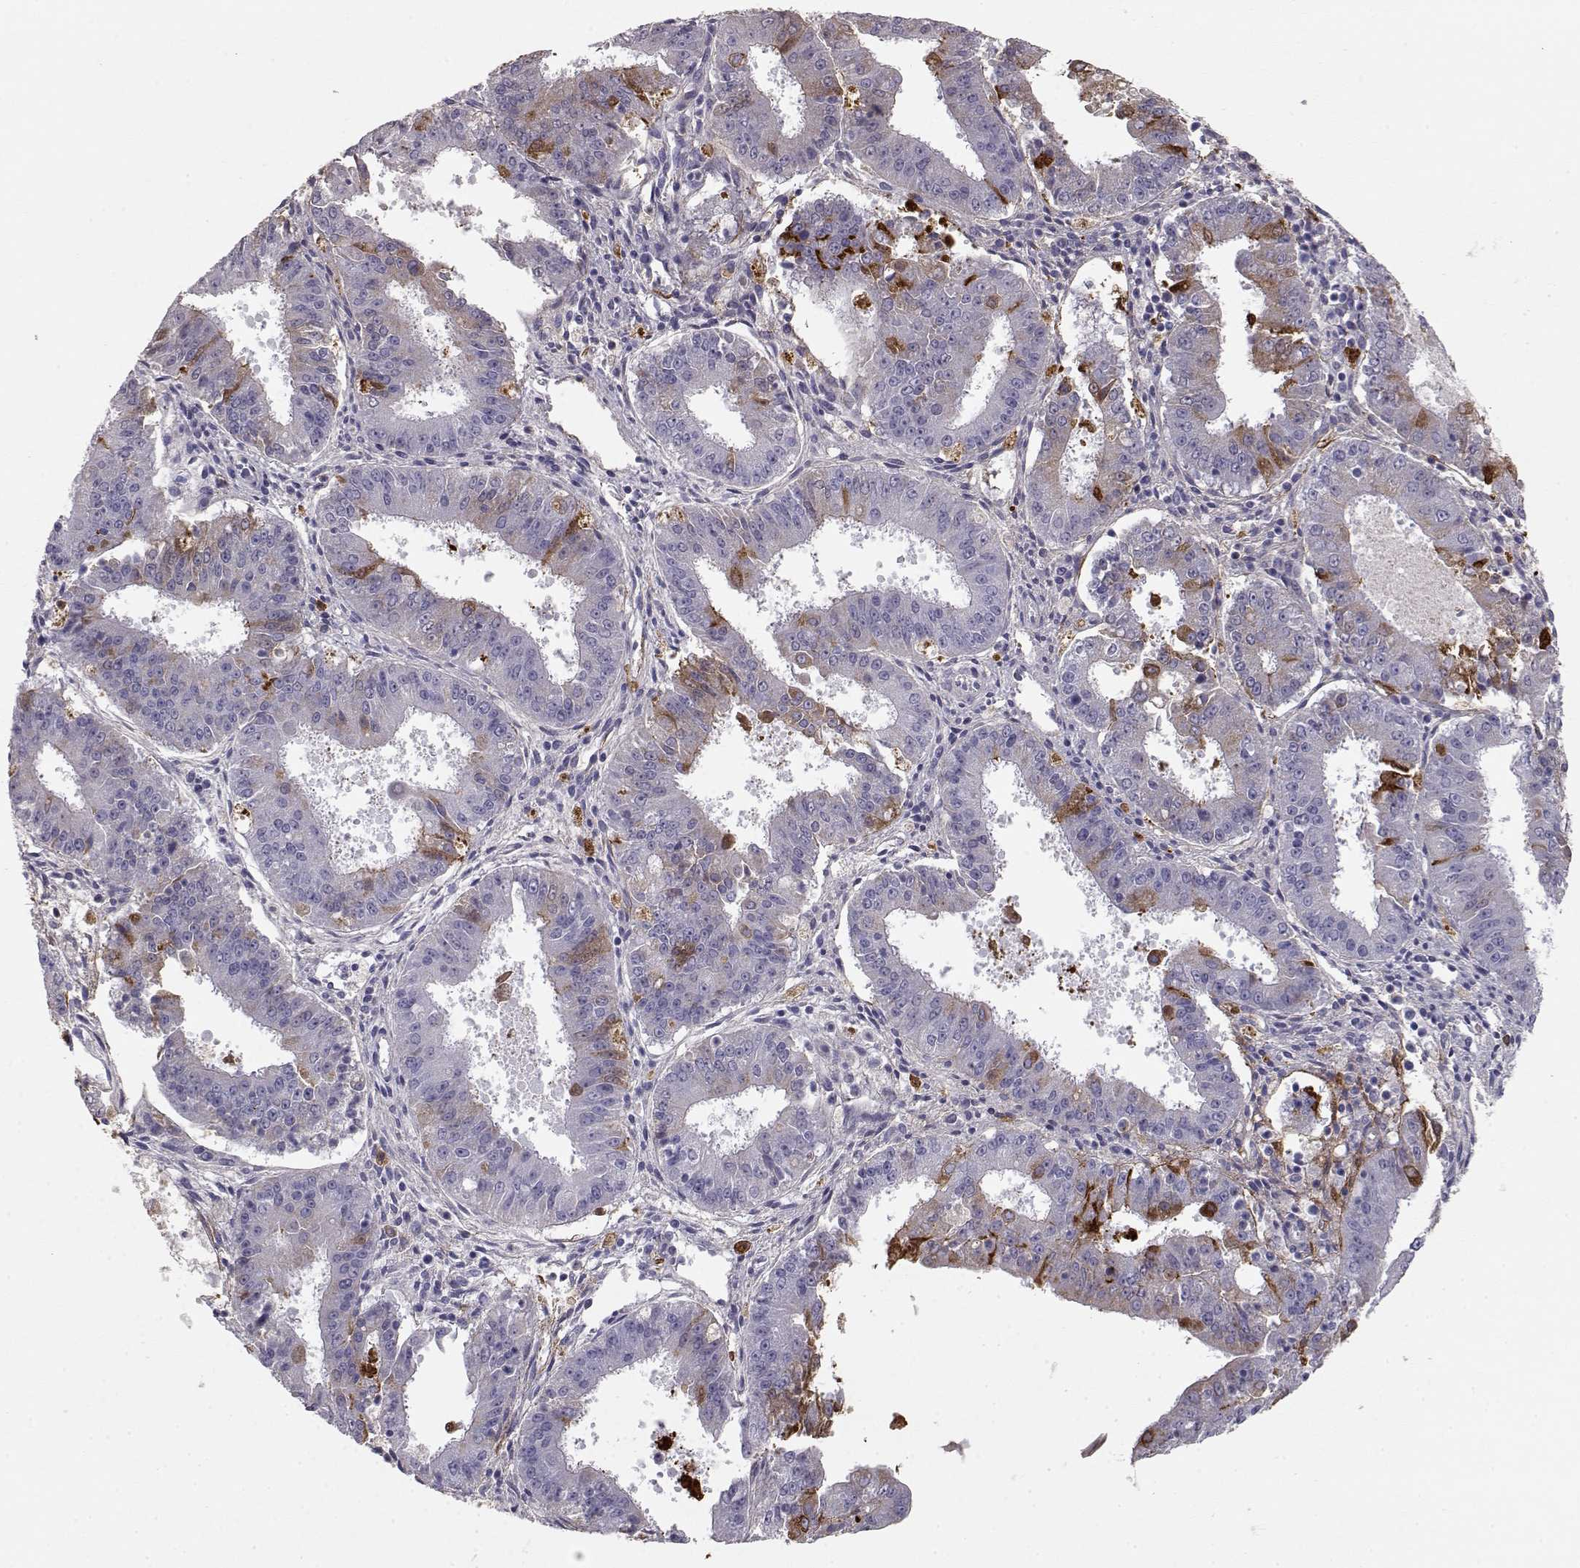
{"staining": {"intensity": "strong", "quantity": "<25%", "location": "cytoplasmic/membranous"}, "tissue": "ovarian cancer", "cell_type": "Tumor cells", "image_type": "cancer", "snomed": [{"axis": "morphology", "description": "Carcinoma, endometroid"}, {"axis": "topography", "description": "Ovary"}], "caption": "The image shows immunohistochemical staining of endometroid carcinoma (ovarian). There is strong cytoplasmic/membranous staining is appreciated in approximately <25% of tumor cells.", "gene": "LAMB3", "patient": {"sex": "female", "age": 42}}